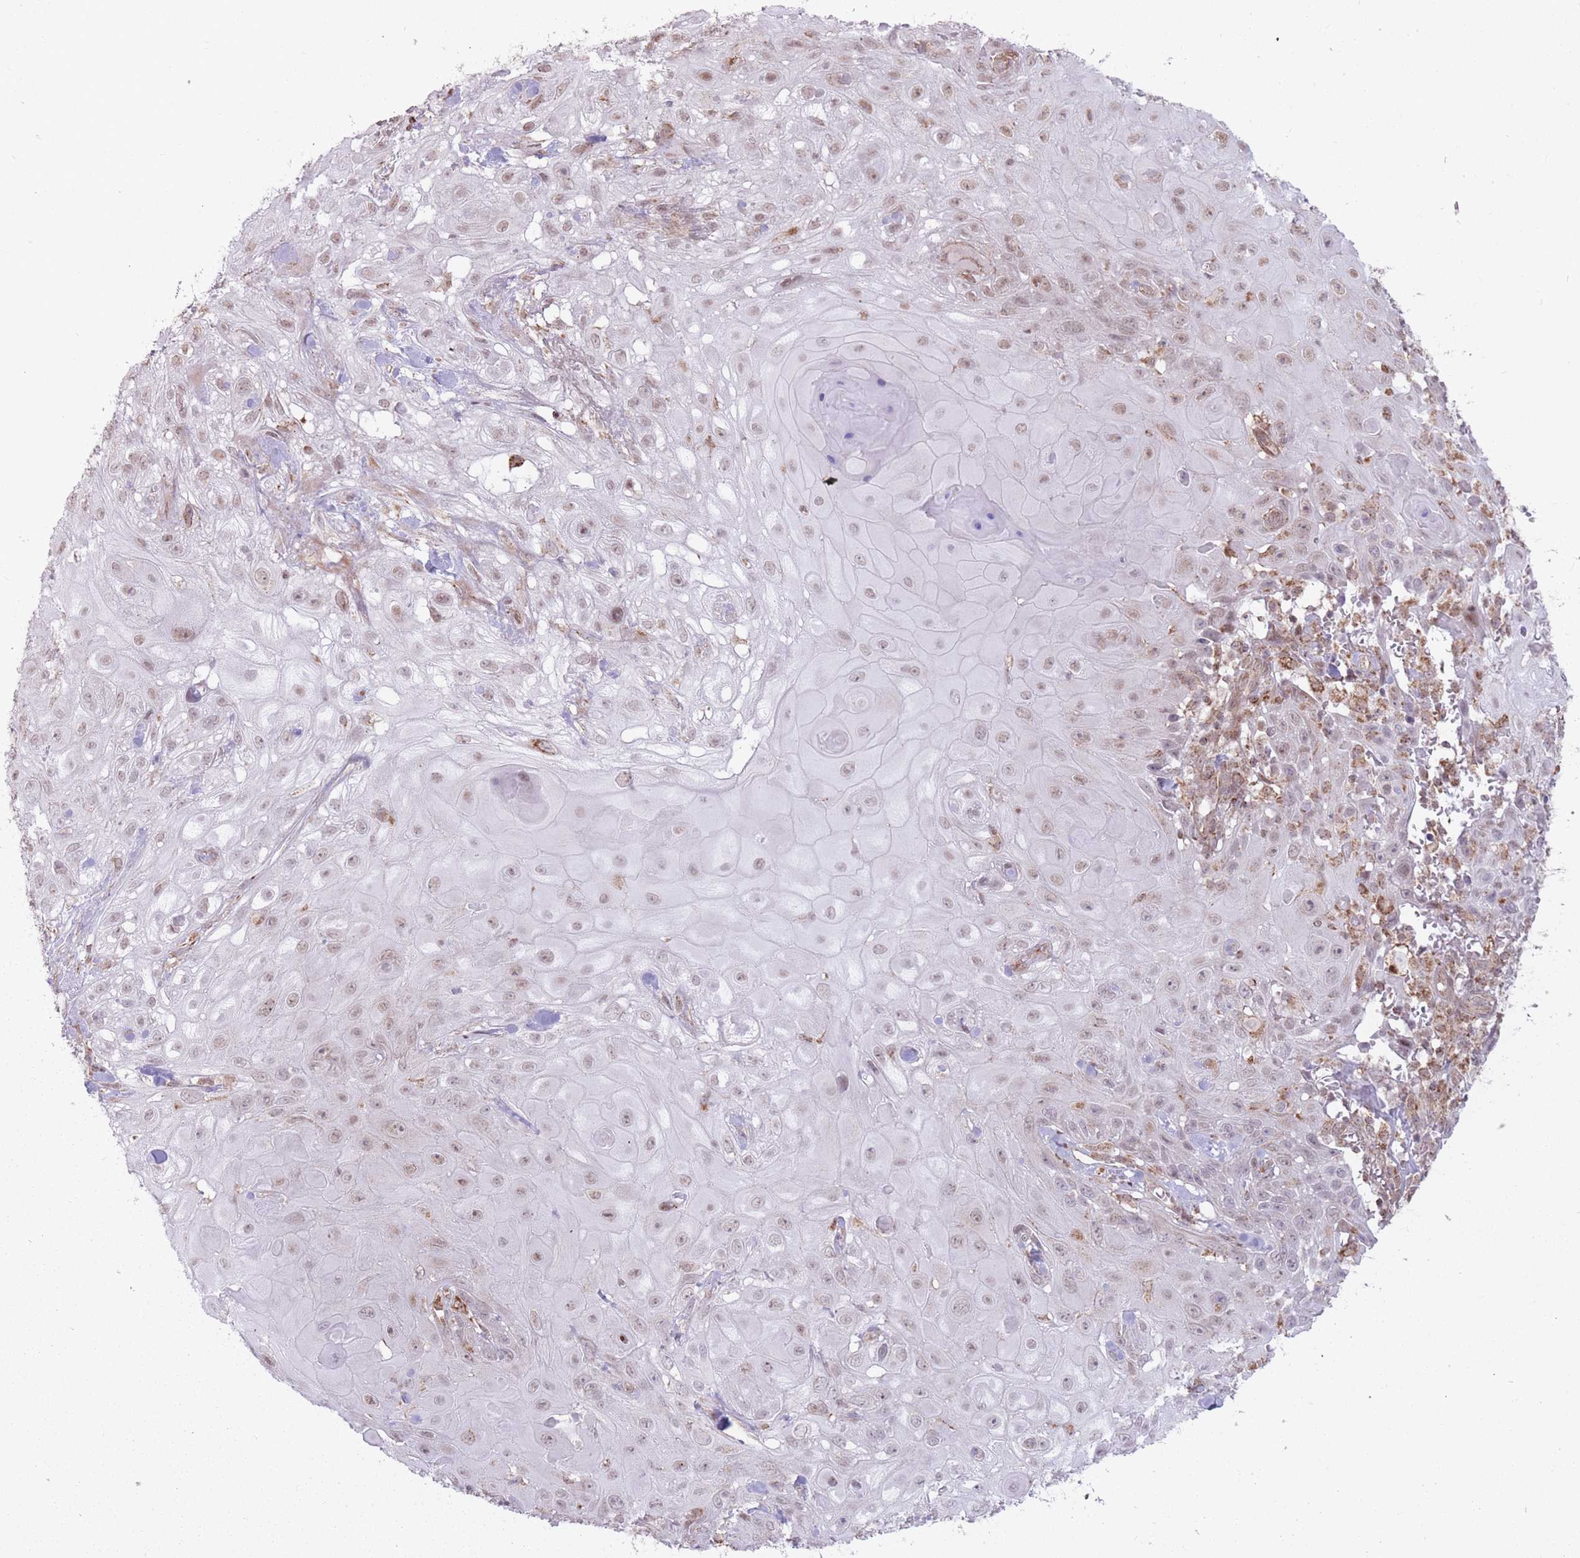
{"staining": {"intensity": "moderate", "quantity": "25%-75%", "location": "nuclear"}, "tissue": "skin cancer", "cell_type": "Tumor cells", "image_type": "cancer", "snomed": [{"axis": "morphology", "description": "Normal tissue, NOS"}, {"axis": "morphology", "description": "Squamous cell carcinoma, NOS"}, {"axis": "topography", "description": "Skin"}, {"axis": "topography", "description": "Cartilage tissue"}], "caption": "Skin squamous cell carcinoma stained with immunohistochemistry displays moderate nuclear staining in approximately 25%-75% of tumor cells. (DAB (3,3'-diaminobenzidine) IHC, brown staining for protein, blue staining for nuclei).", "gene": "DPYSL4", "patient": {"sex": "female", "age": 79}}